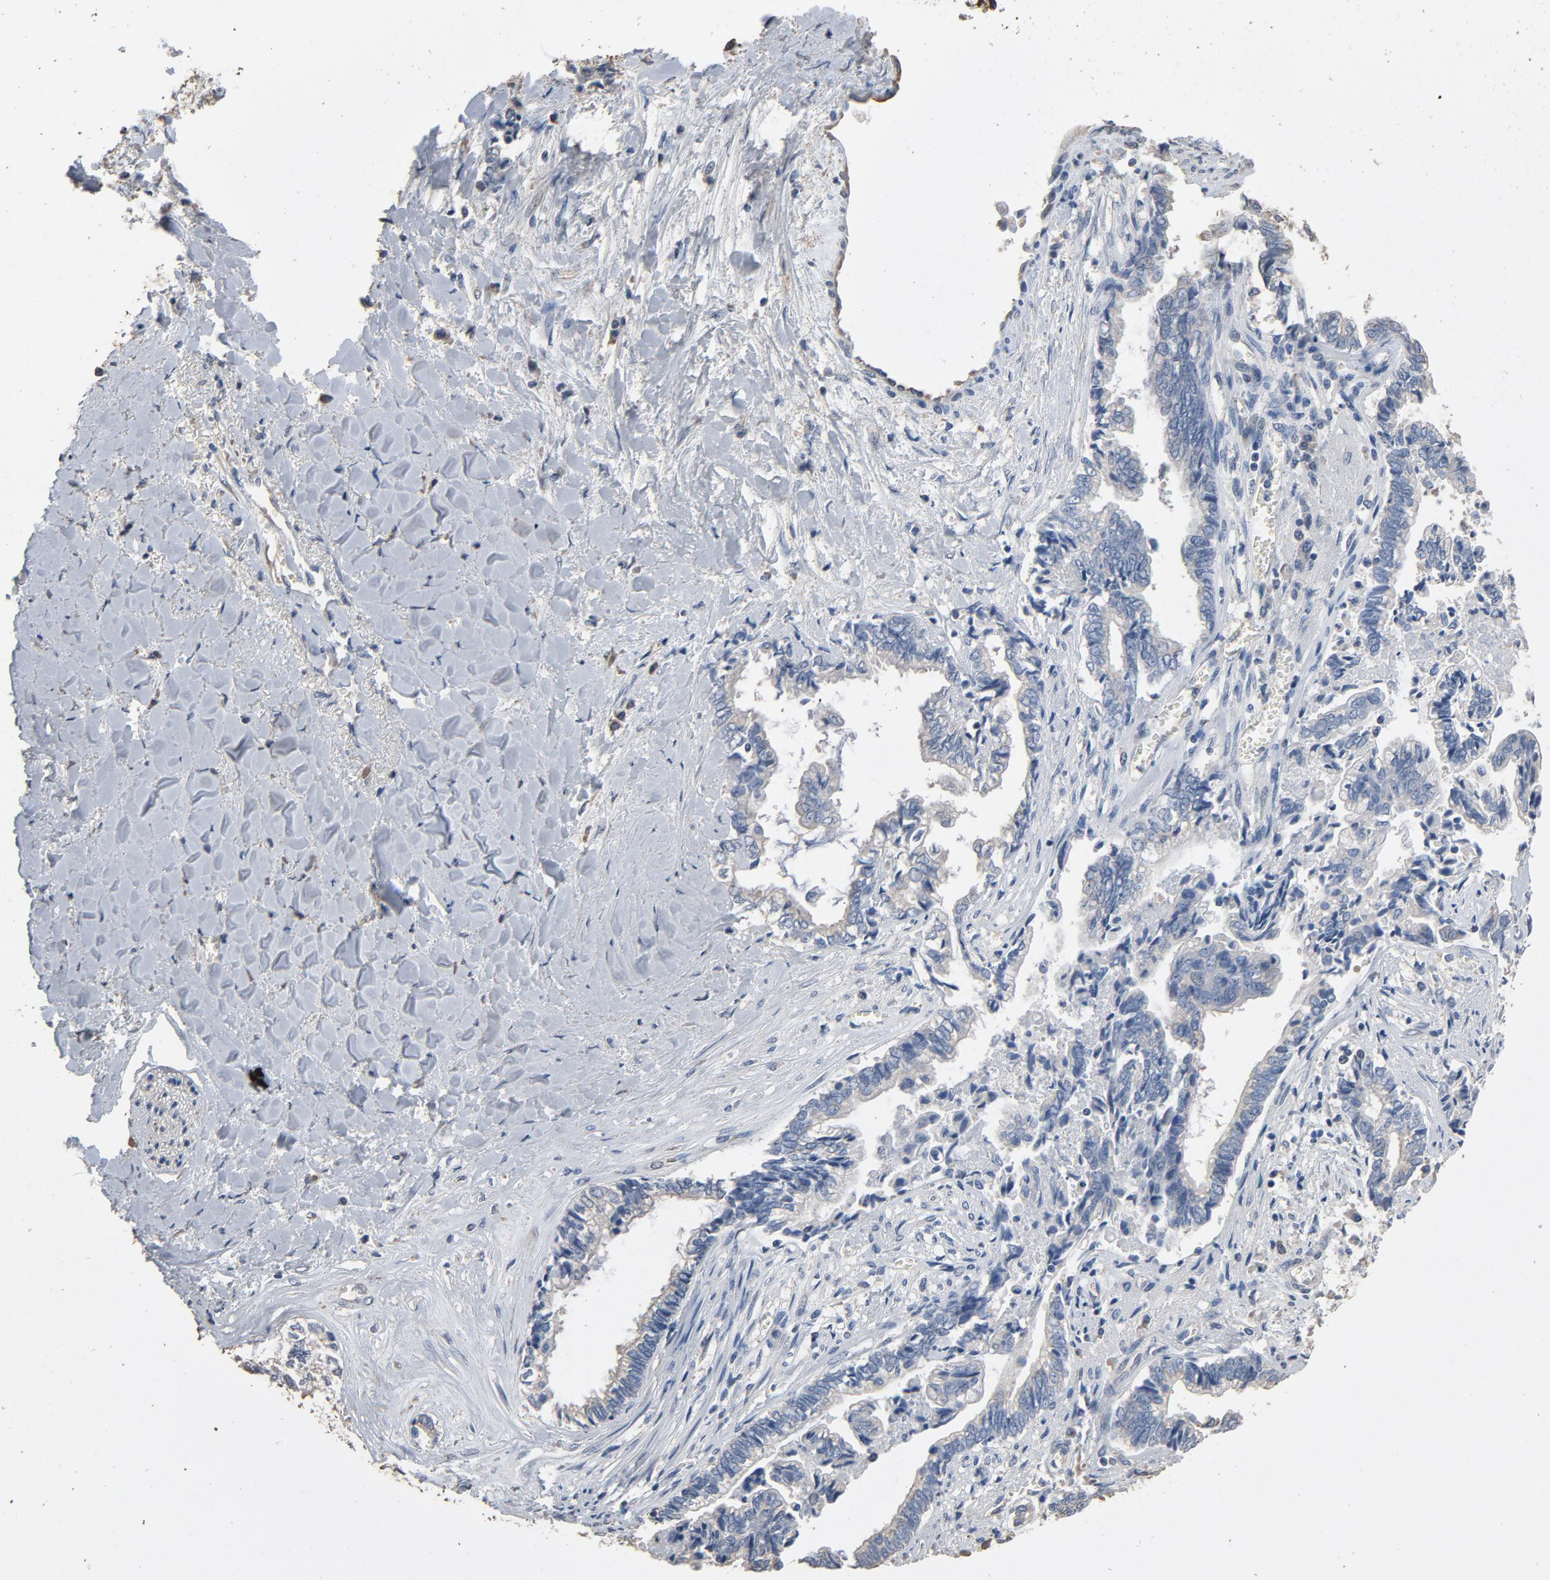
{"staining": {"intensity": "negative", "quantity": "none", "location": "none"}, "tissue": "liver cancer", "cell_type": "Tumor cells", "image_type": "cancer", "snomed": [{"axis": "morphology", "description": "Cholangiocarcinoma"}, {"axis": "topography", "description": "Liver"}], "caption": "Tumor cells are negative for brown protein staining in cholangiocarcinoma (liver). Brightfield microscopy of immunohistochemistry stained with DAB (brown) and hematoxylin (blue), captured at high magnification.", "gene": "SOX6", "patient": {"sex": "male", "age": 57}}